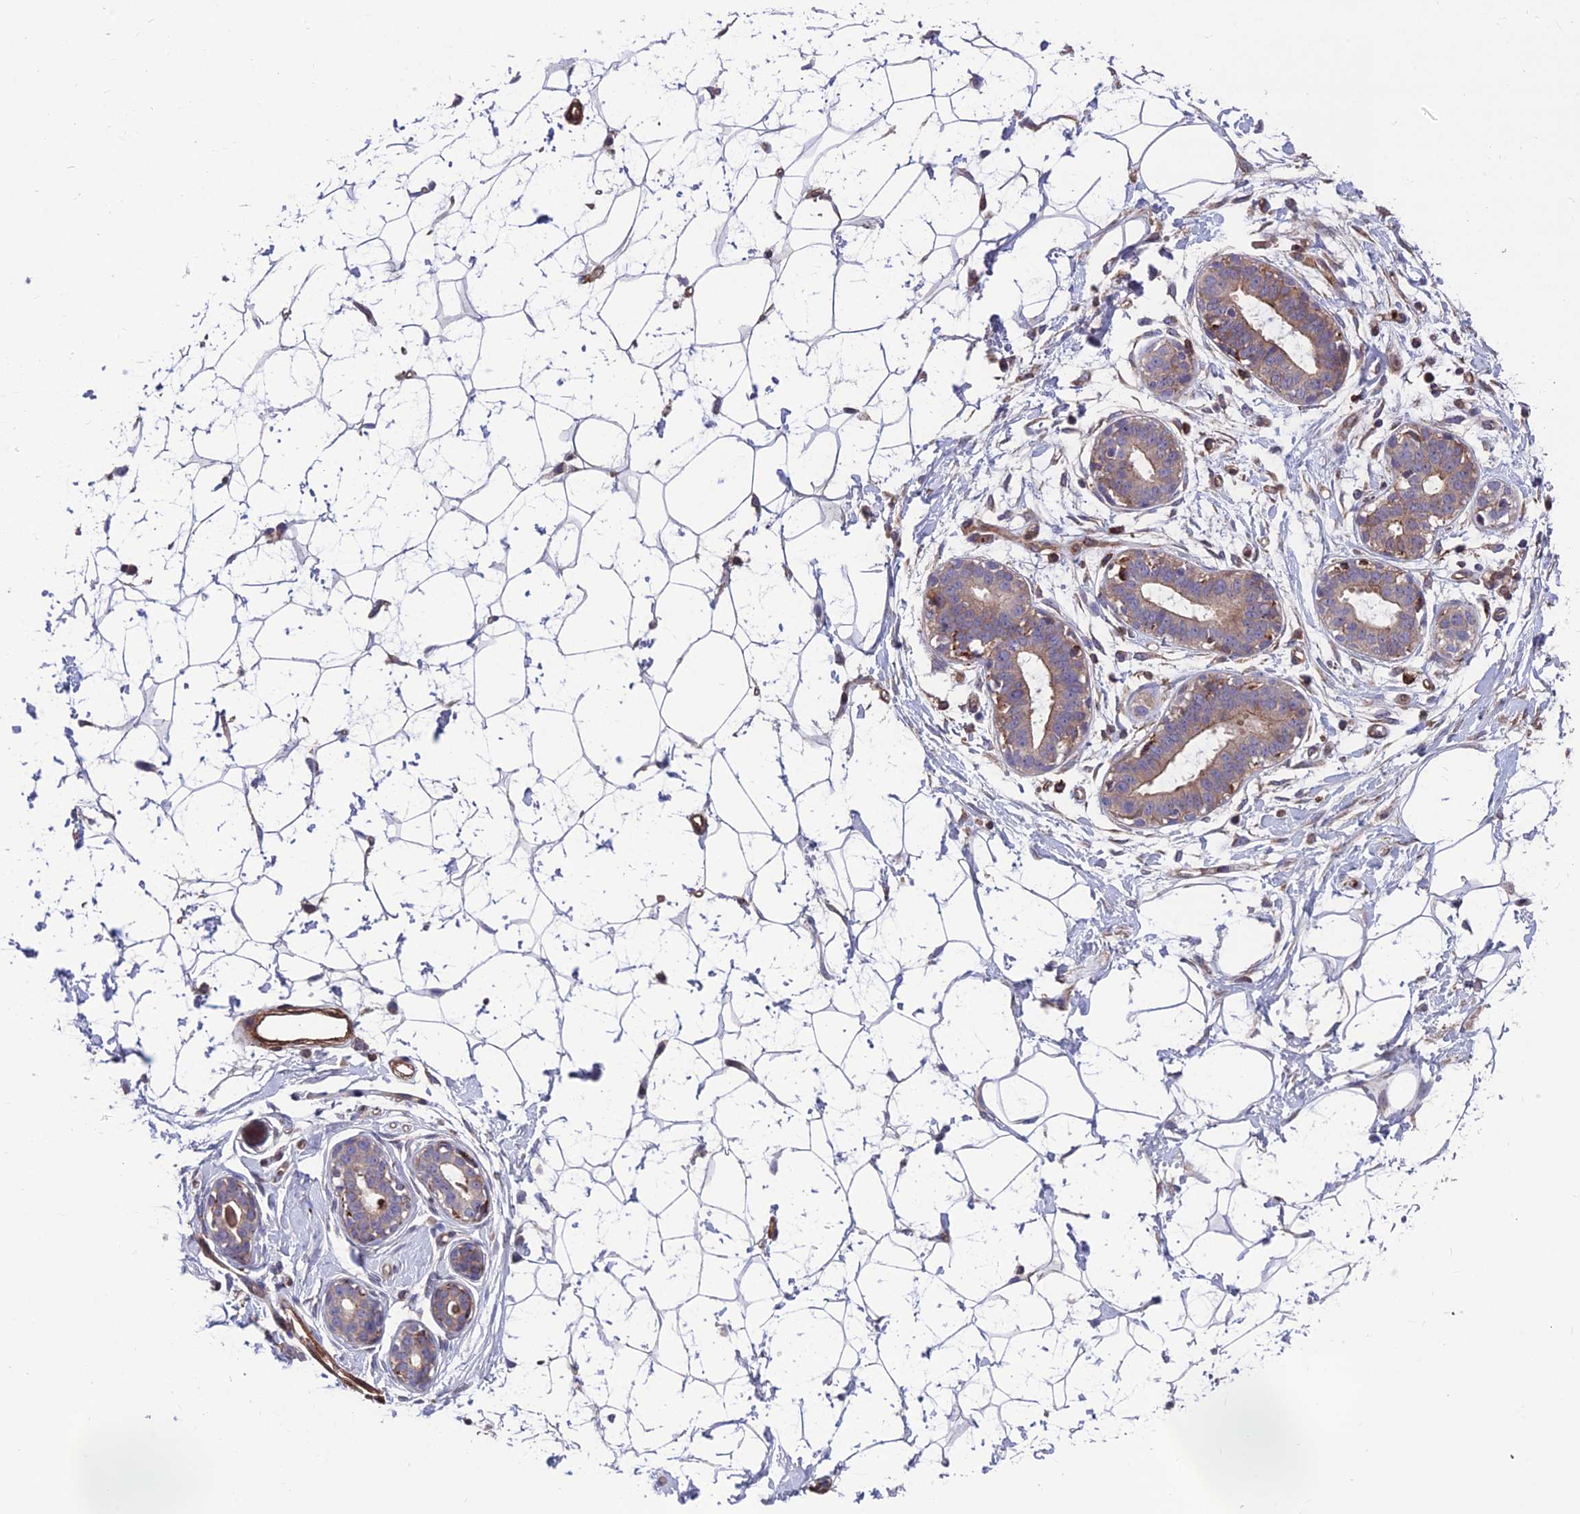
{"staining": {"intensity": "negative", "quantity": "none", "location": "none"}, "tissue": "breast", "cell_type": "Adipocytes", "image_type": "normal", "snomed": [{"axis": "morphology", "description": "Normal tissue, NOS"}, {"axis": "morphology", "description": "Adenoma, NOS"}, {"axis": "topography", "description": "Breast"}], "caption": "Adipocytes are negative for brown protein staining in benign breast.", "gene": "RTN4RL1", "patient": {"sex": "female", "age": 23}}